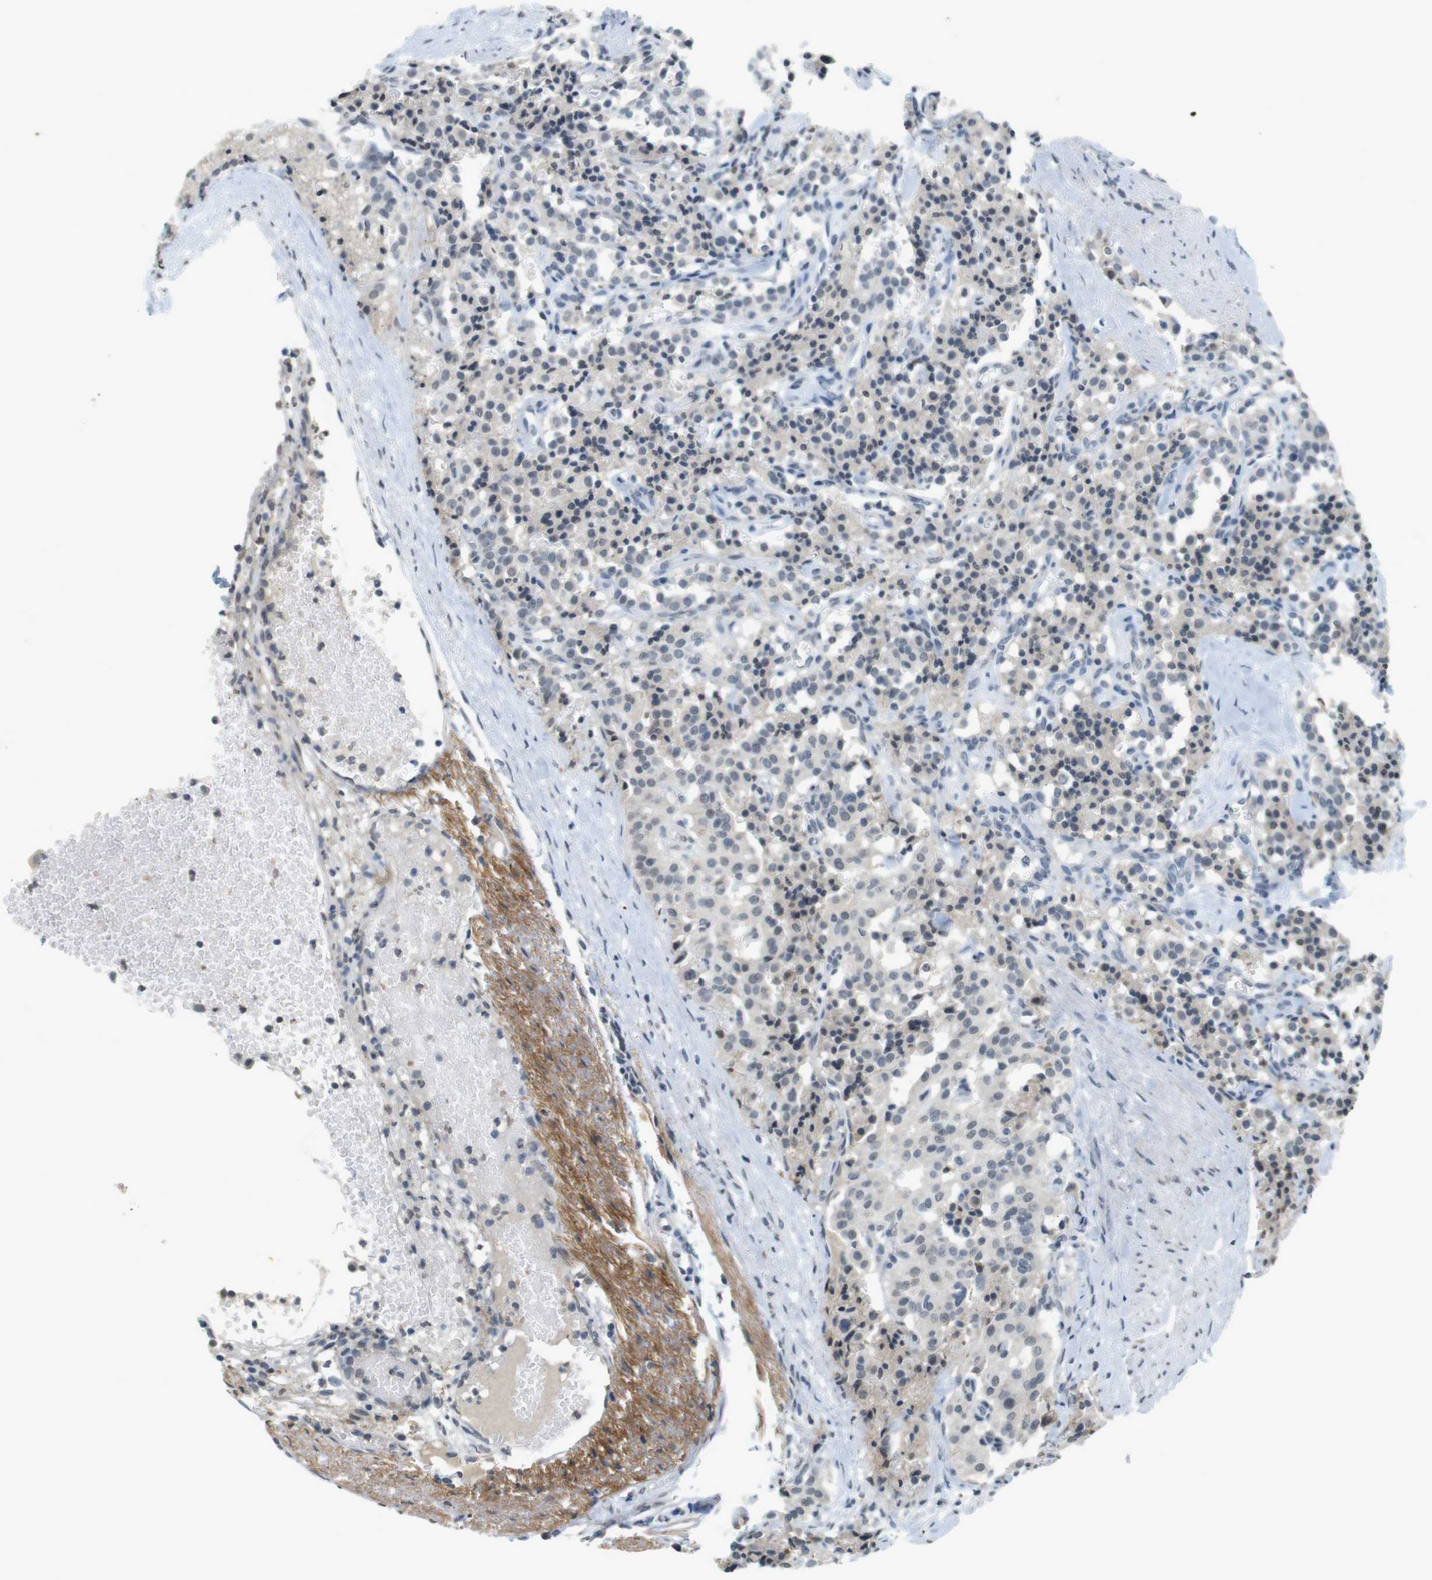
{"staining": {"intensity": "negative", "quantity": "none", "location": "none"}, "tissue": "carcinoid", "cell_type": "Tumor cells", "image_type": "cancer", "snomed": [{"axis": "morphology", "description": "Carcinoid, malignant, NOS"}, {"axis": "topography", "description": "Lung"}], "caption": "Tumor cells show no significant protein expression in carcinoid. The staining was performed using DAB to visualize the protein expression in brown, while the nuclei were stained in blue with hematoxylin (Magnification: 20x).", "gene": "FZD10", "patient": {"sex": "male", "age": 30}}